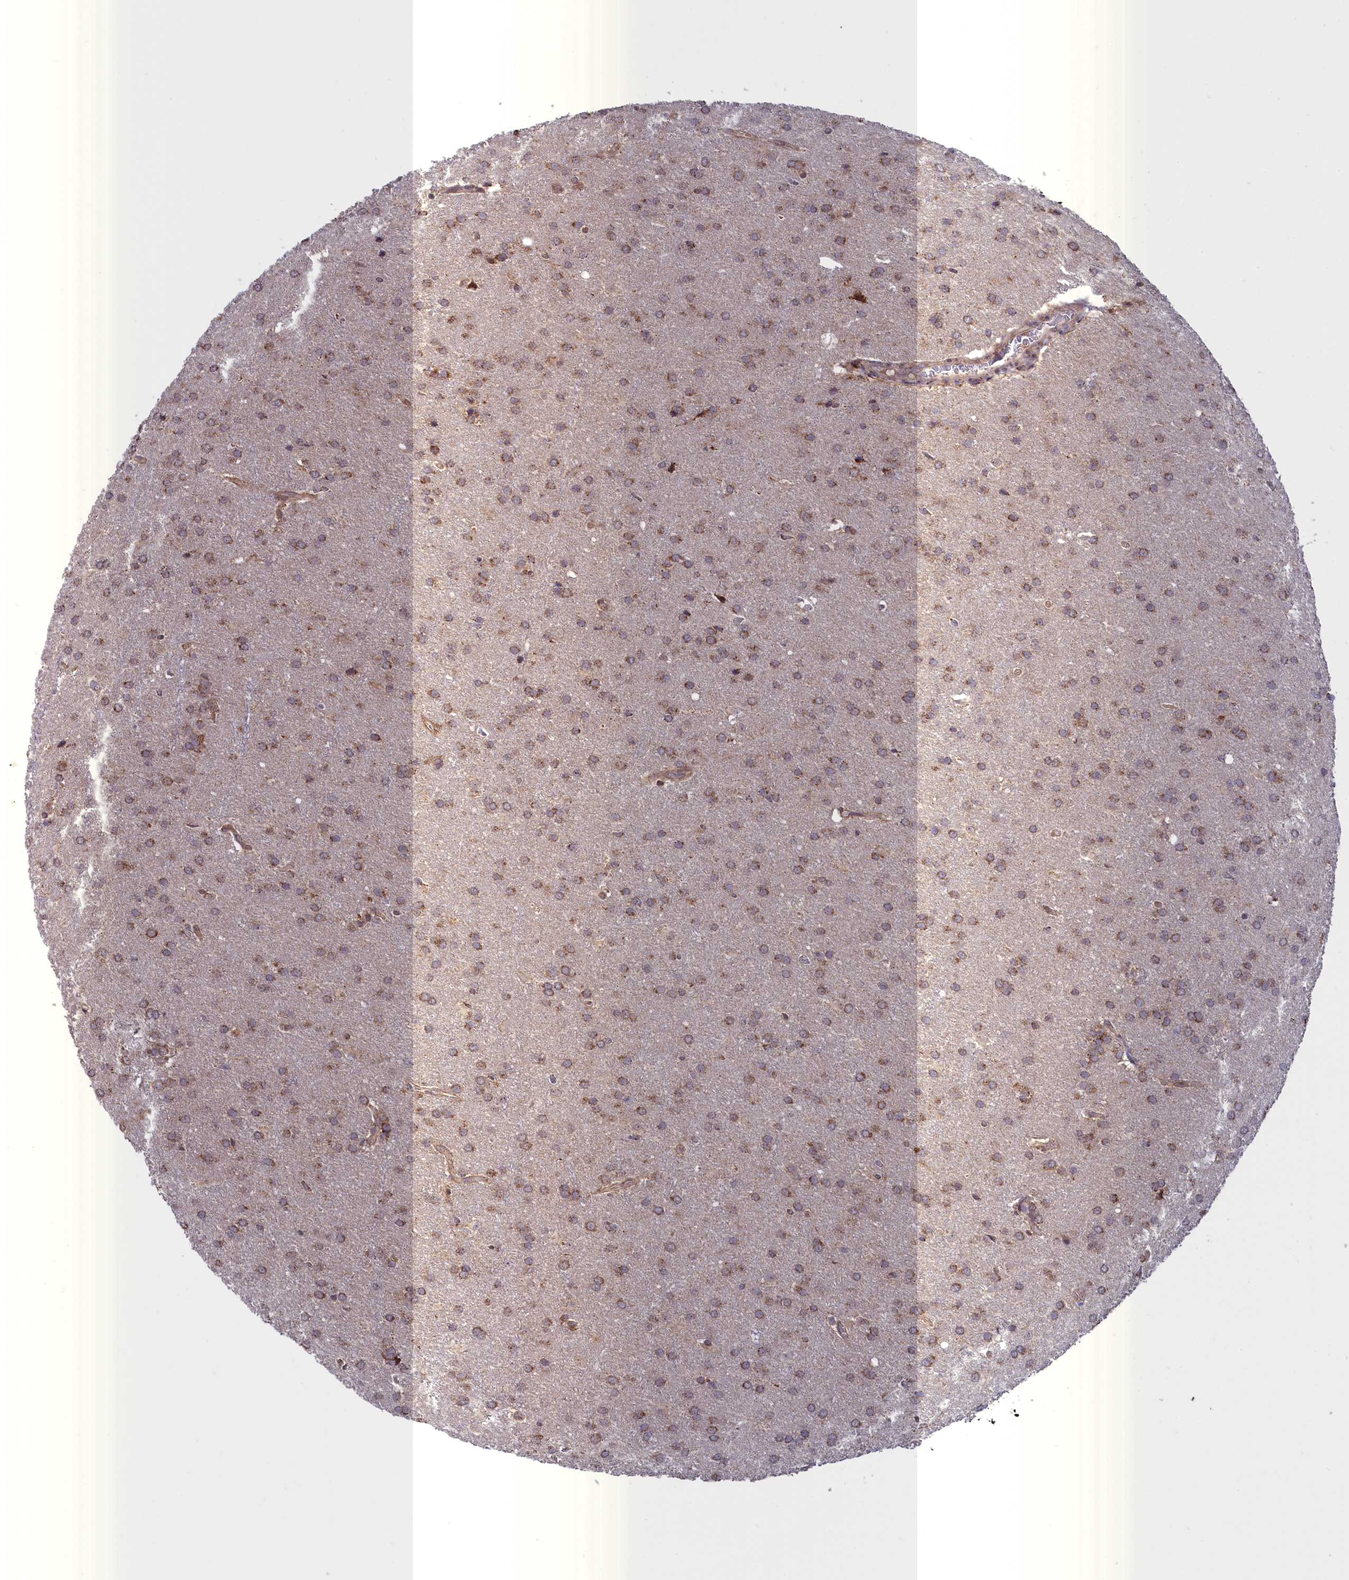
{"staining": {"intensity": "moderate", "quantity": ">75%", "location": "cytoplasmic/membranous"}, "tissue": "glioma", "cell_type": "Tumor cells", "image_type": "cancer", "snomed": [{"axis": "morphology", "description": "Glioma, malignant, Low grade"}, {"axis": "topography", "description": "Brain"}], "caption": "Immunohistochemistry photomicrograph of neoplastic tissue: human glioma stained using immunohistochemistry (IHC) demonstrates medium levels of moderate protein expression localized specifically in the cytoplasmic/membranous of tumor cells, appearing as a cytoplasmic/membranous brown color.", "gene": "TIMM44", "patient": {"sex": "female", "age": 32}}